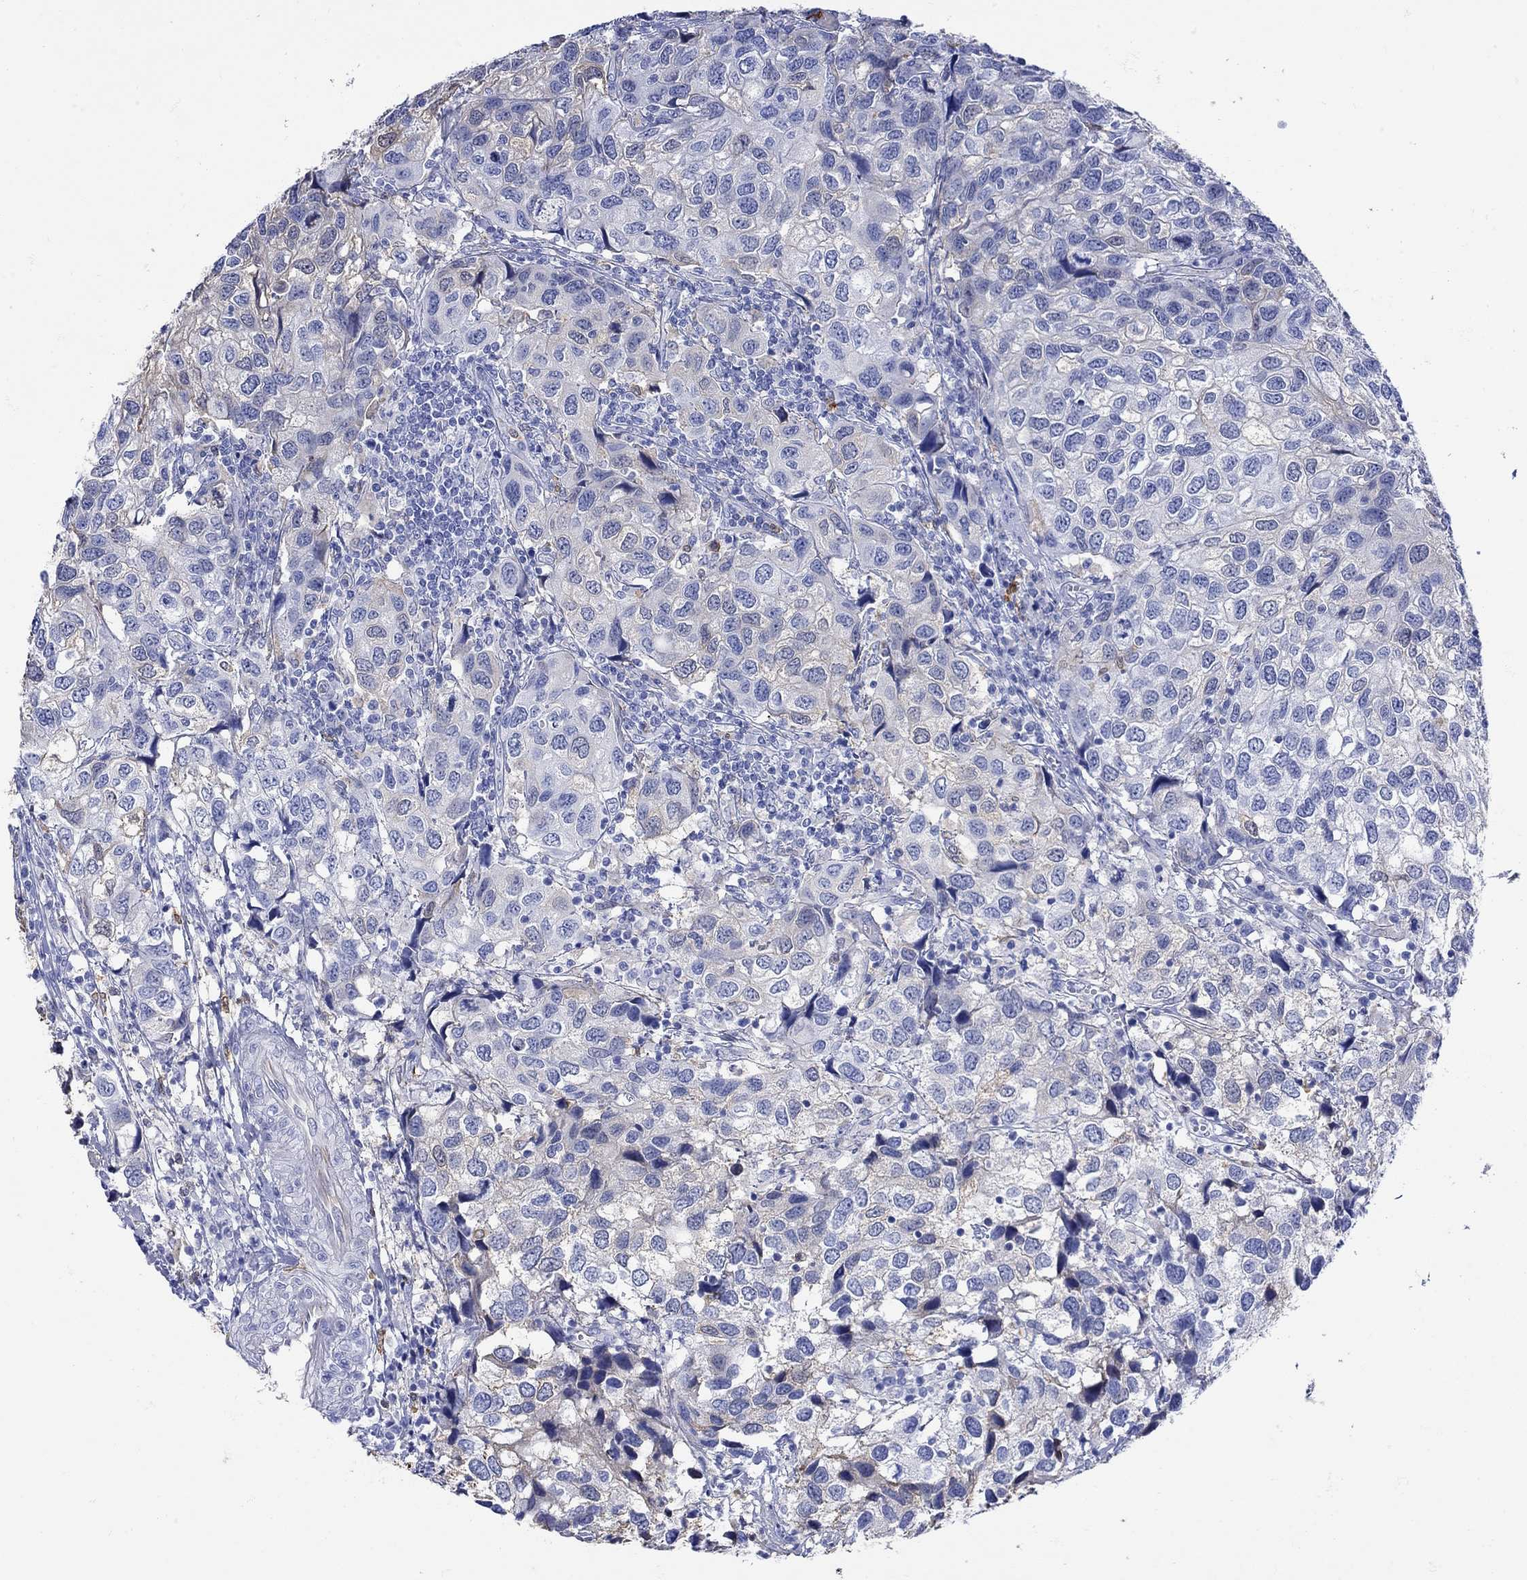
{"staining": {"intensity": "negative", "quantity": "none", "location": "none"}, "tissue": "urothelial cancer", "cell_type": "Tumor cells", "image_type": "cancer", "snomed": [{"axis": "morphology", "description": "Urothelial carcinoma, High grade"}, {"axis": "topography", "description": "Urinary bladder"}], "caption": "Tumor cells show no significant protein positivity in high-grade urothelial carcinoma.", "gene": "LINGO3", "patient": {"sex": "male", "age": 79}}